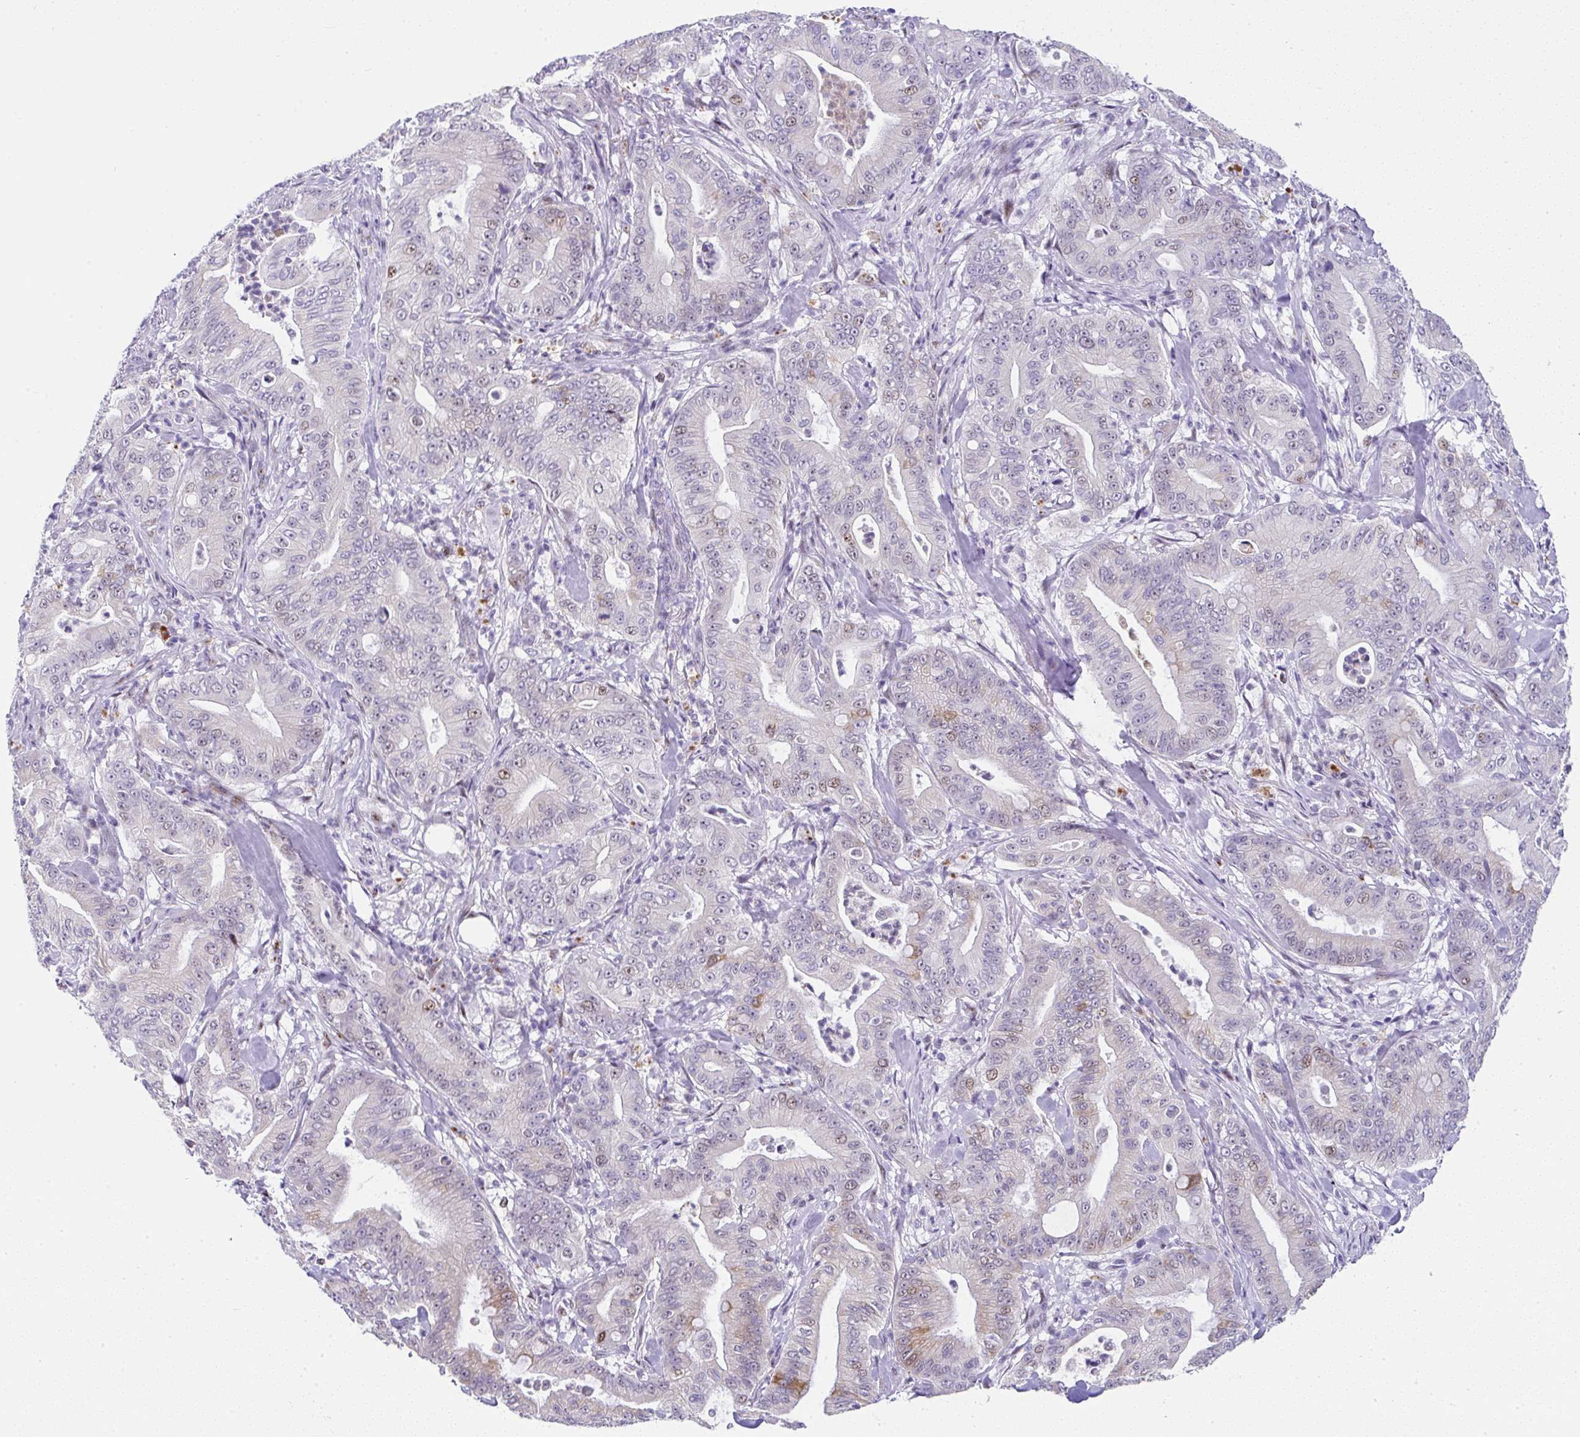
{"staining": {"intensity": "moderate", "quantity": "<25%", "location": "cytoplasmic/membranous,nuclear"}, "tissue": "pancreatic cancer", "cell_type": "Tumor cells", "image_type": "cancer", "snomed": [{"axis": "morphology", "description": "Adenocarcinoma, NOS"}, {"axis": "topography", "description": "Pancreas"}], "caption": "Immunohistochemistry photomicrograph of neoplastic tissue: pancreatic adenocarcinoma stained using immunohistochemistry (IHC) shows low levels of moderate protein expression localized specifically in the cytoplasmic/membranous and nuclear of tumor cells, appearing as a cytoplasmic/membranous and nuclear brown color.", "gene": "NR1D2", "patient": {"sex": "male", "age": 71}}